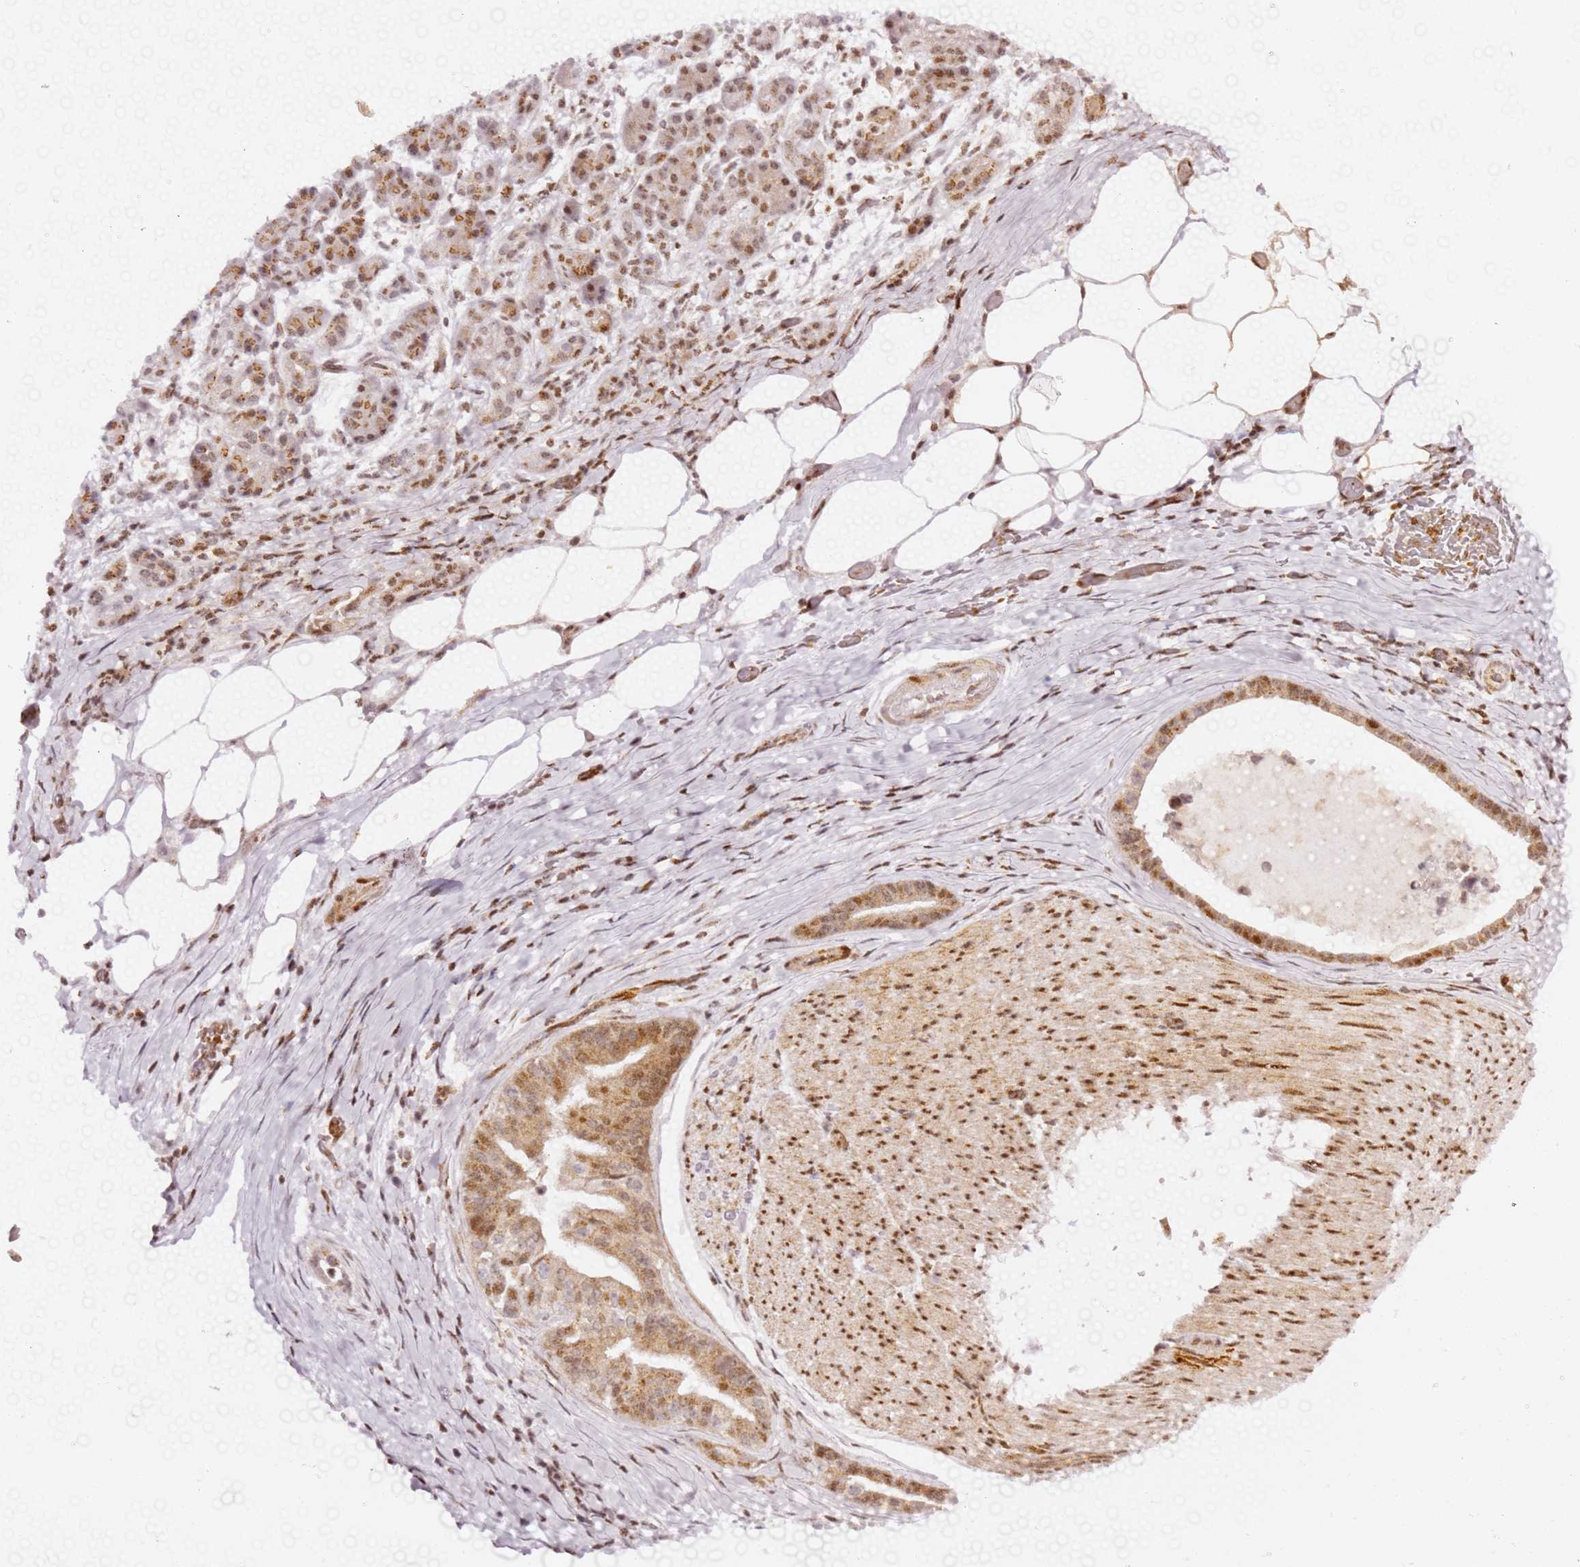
{"staining": {"intensity": "moderate", "quantity": ">75%", "location": "cytoplasmic/membranous,nuclear"}, "tissue": "pancreatic cancer", "cell_type": "Tumor cells", "image_type": "cancer", "snomed": [{"axis": "morphology", "description": "Adenocarcinoma, NOS"}, {"axis": "topography", "description": "Pancreas"}], "caption": "This histopathology image demonstrates immunohistochemistry staining of pancreatic cancer, with medium moderate cytoplasmic/membranous and nuclear staining in approximately >75% of tumor cells.", "gene": "GBP2", "patient": {"sex": "female", "age": 77}}